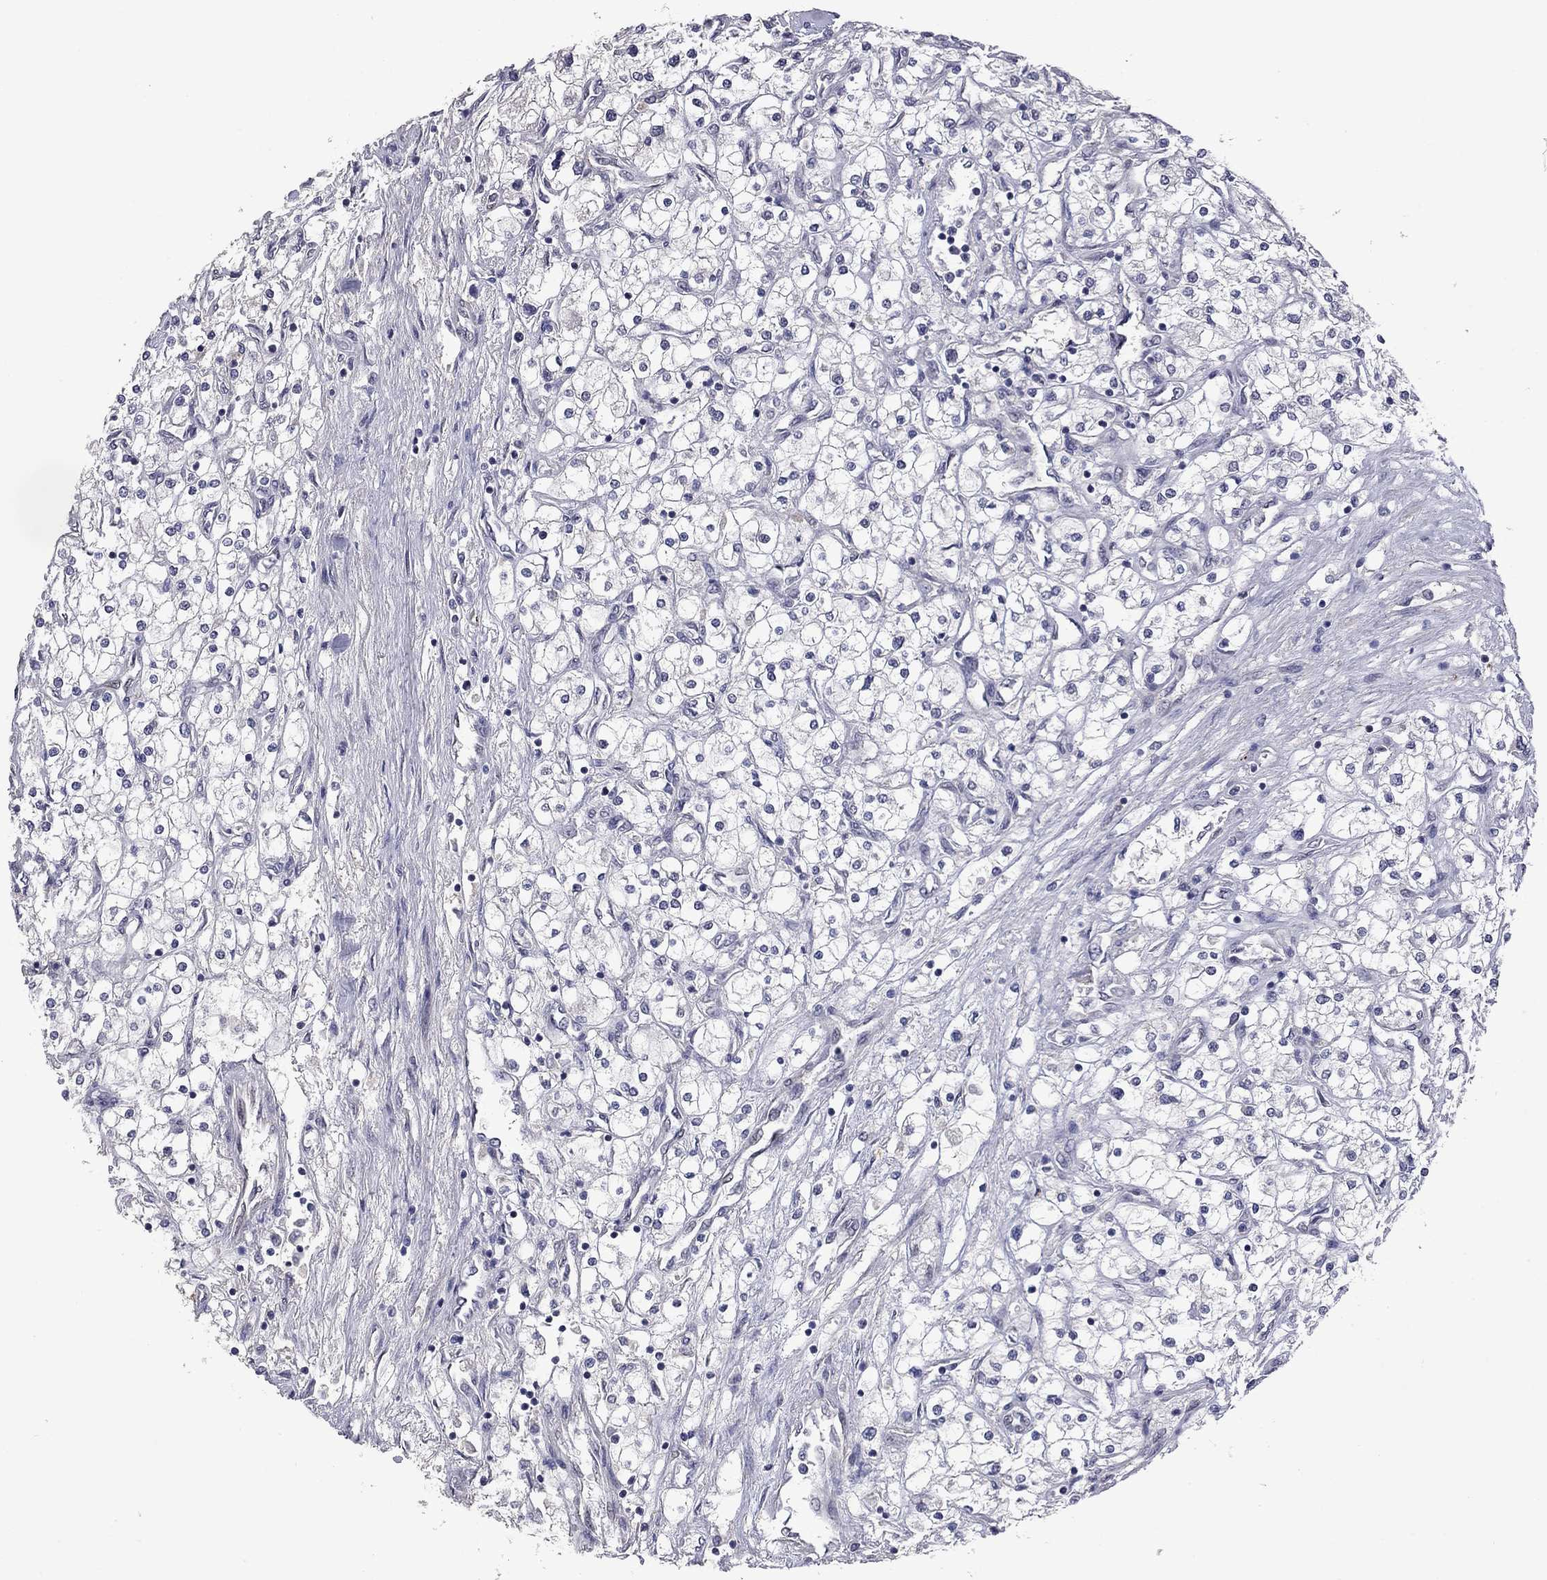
{"staining": {"intensity": "negative", "quantity": "none", "location": "none"}, "tissue": "renal cancer", "cell_type": "Tumor cells", "image_type": "cancer", "snomed": [{"axis": "morphology", "description": "Adenocarcinoma, NOS"}, {"axis": "topography", "description": "Kidney"}], "caption": "There is no significant staining in tumor cells of renal cancer (adenocarcinoma).", "gene": "FABP12", "patient": {"sex": "male", "age": 80}}